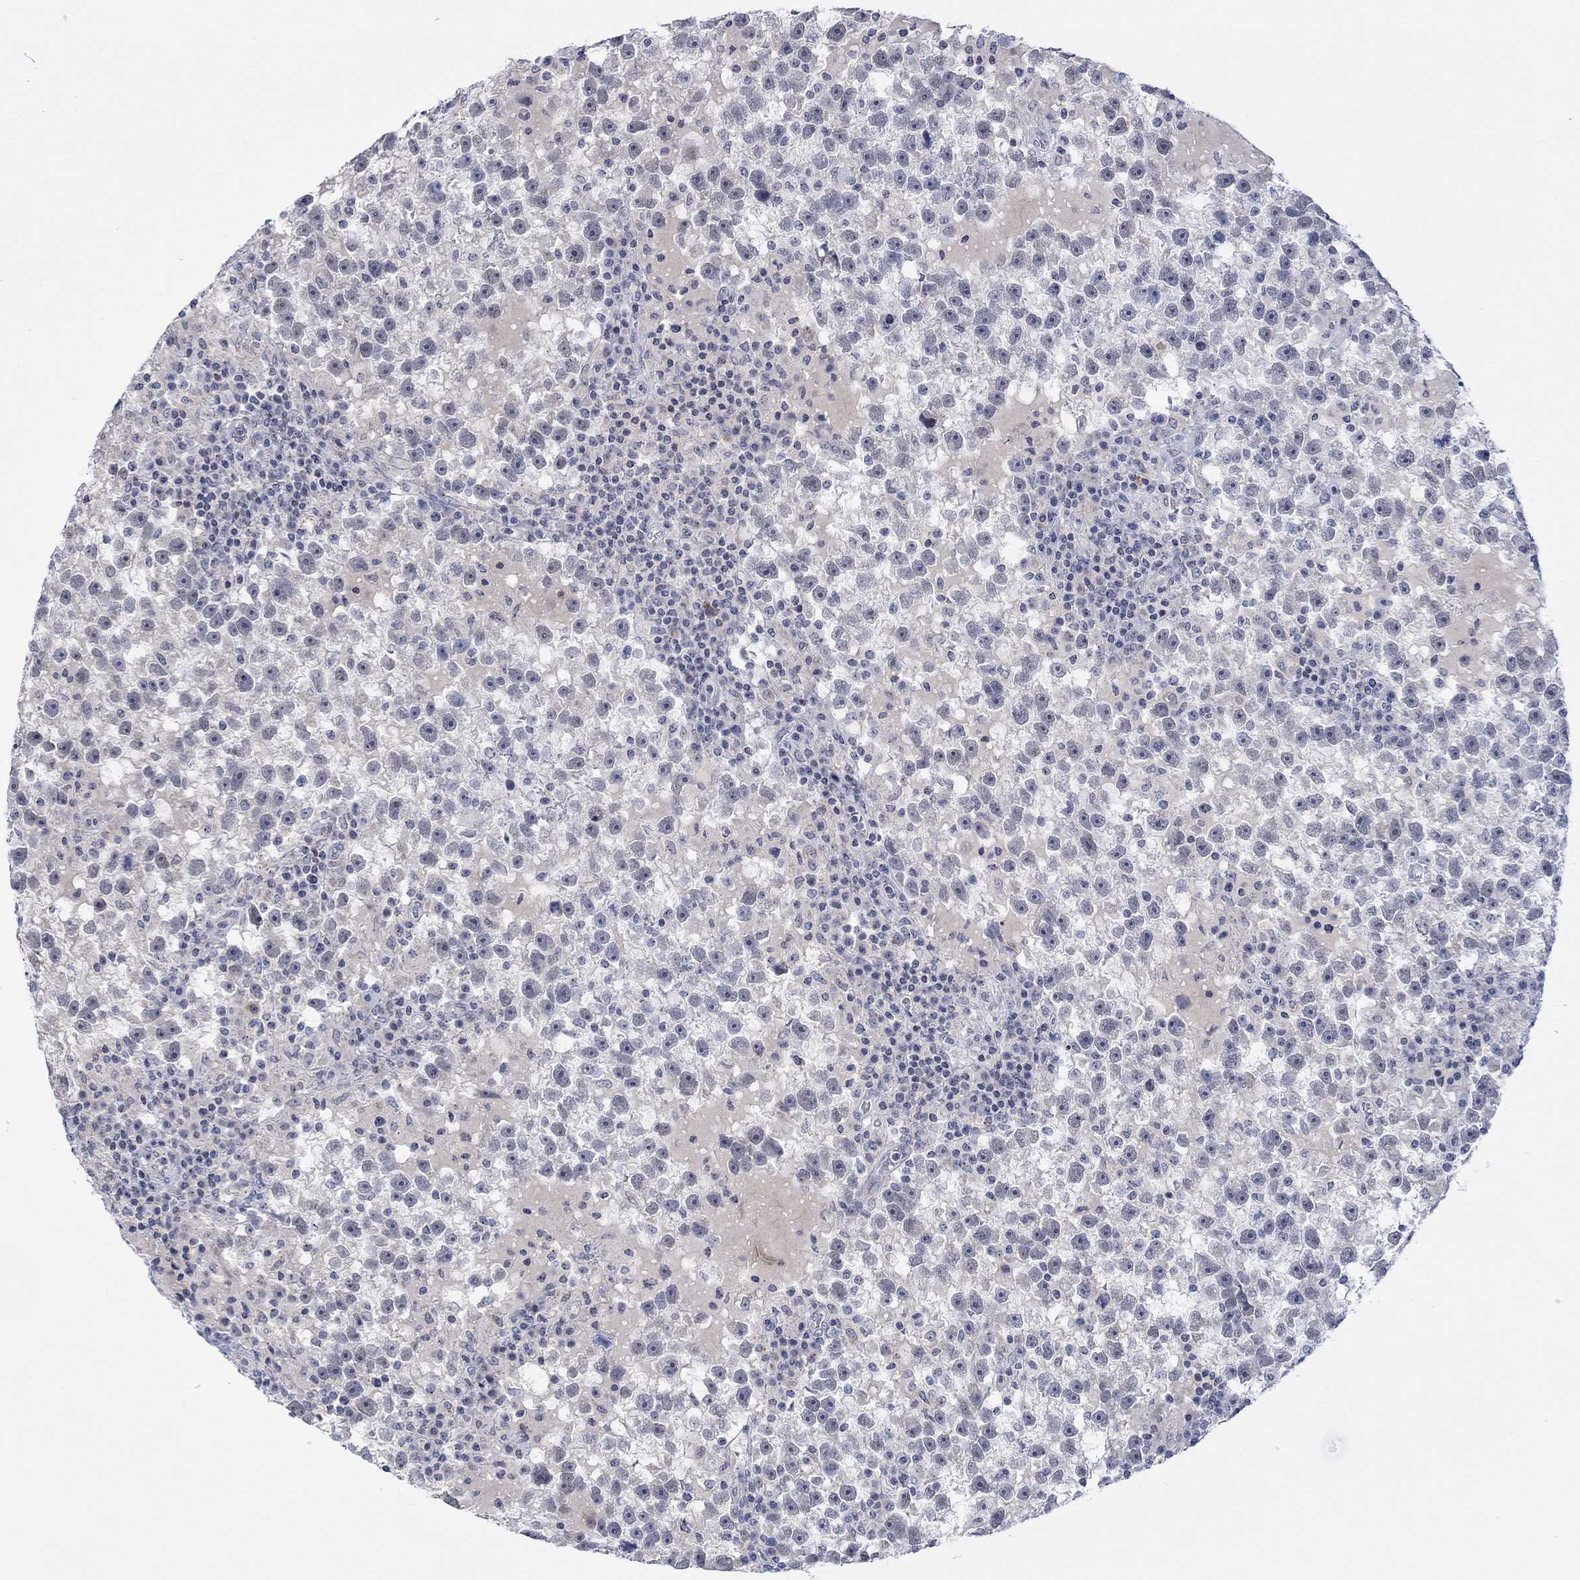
{"staining": {"intensity": "negative", "quantity": "none", "location": "none"}, "tissue": "testis cancer", "cell_type": "Tumor cells", "image_type": "cancer", "snomed": [{"axis": "morphology", "description": "Seminoma, NOS"}, {"axis": "topography", "description": "Testis"}], "caption": "Human testis cancer stained for a protein using immunohistochemistry reveals no staining in tumor cells.", "gene": "DCX", "patient": {"sex": "male", "age": 47}}